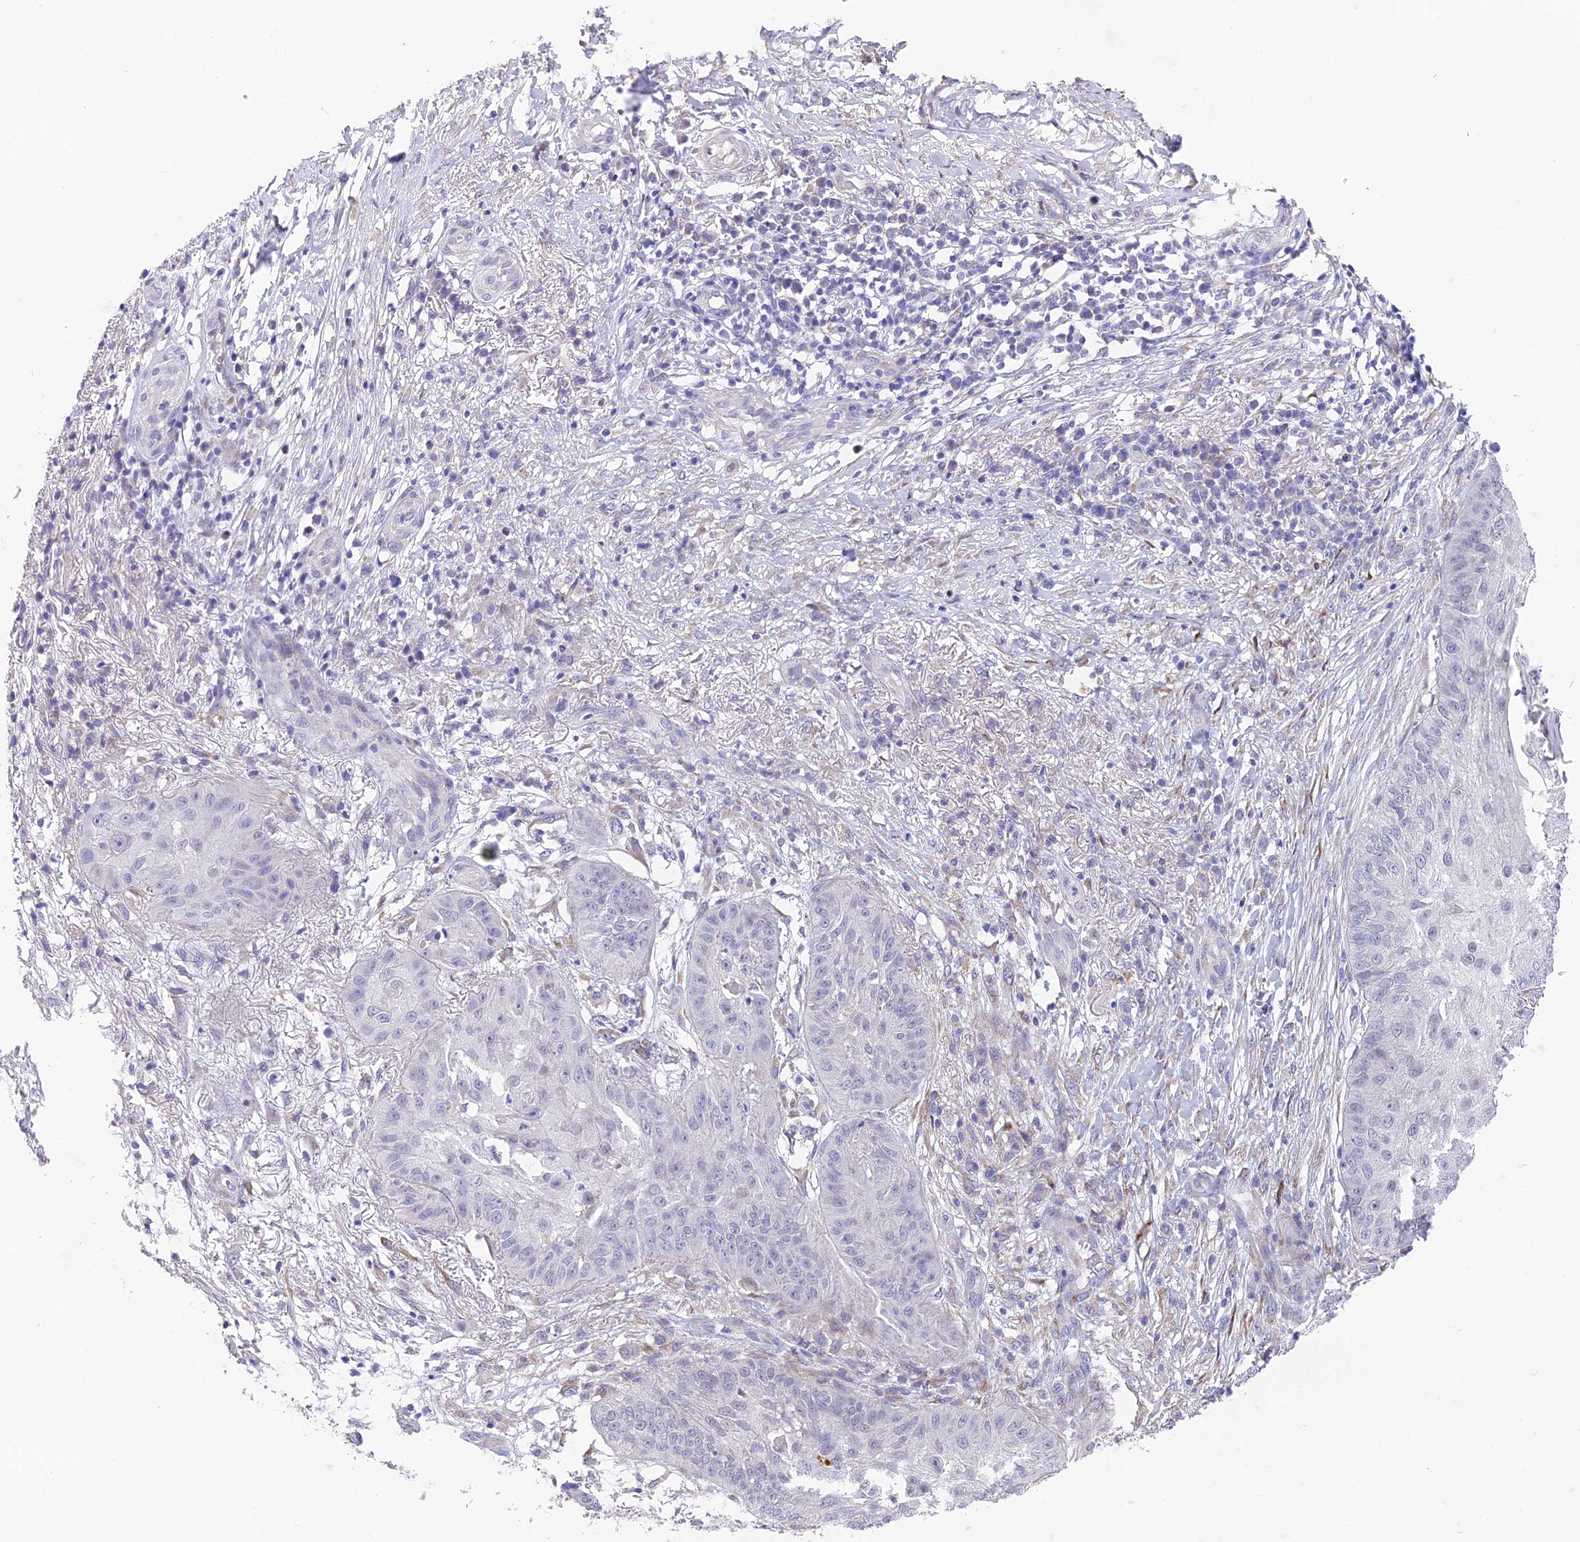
{"staining": {"intensity": "negative", "quantity": "none", "location": "none"}, "tissue": "skin cancer", "cell_type": "Tumor cells", "image_type": "cancer", "snomed": [{"axis": "morphology", "description": "Squamous cell carcinoma, NOS"}, {"axis": "topography", "description": "Skin"}], "caption": "This is a image of immunohistochemistry staining of squamous cell carcinoma (skin), which shows no positivity in tumor cells. The staining was performed using DAB to visualize the protein expression in brown, while the nuclei were stained in blue with hematoxylin (Magnification: 20x).", "gene": "PUS10", "patient": {"sex": "male", "age": 70}}